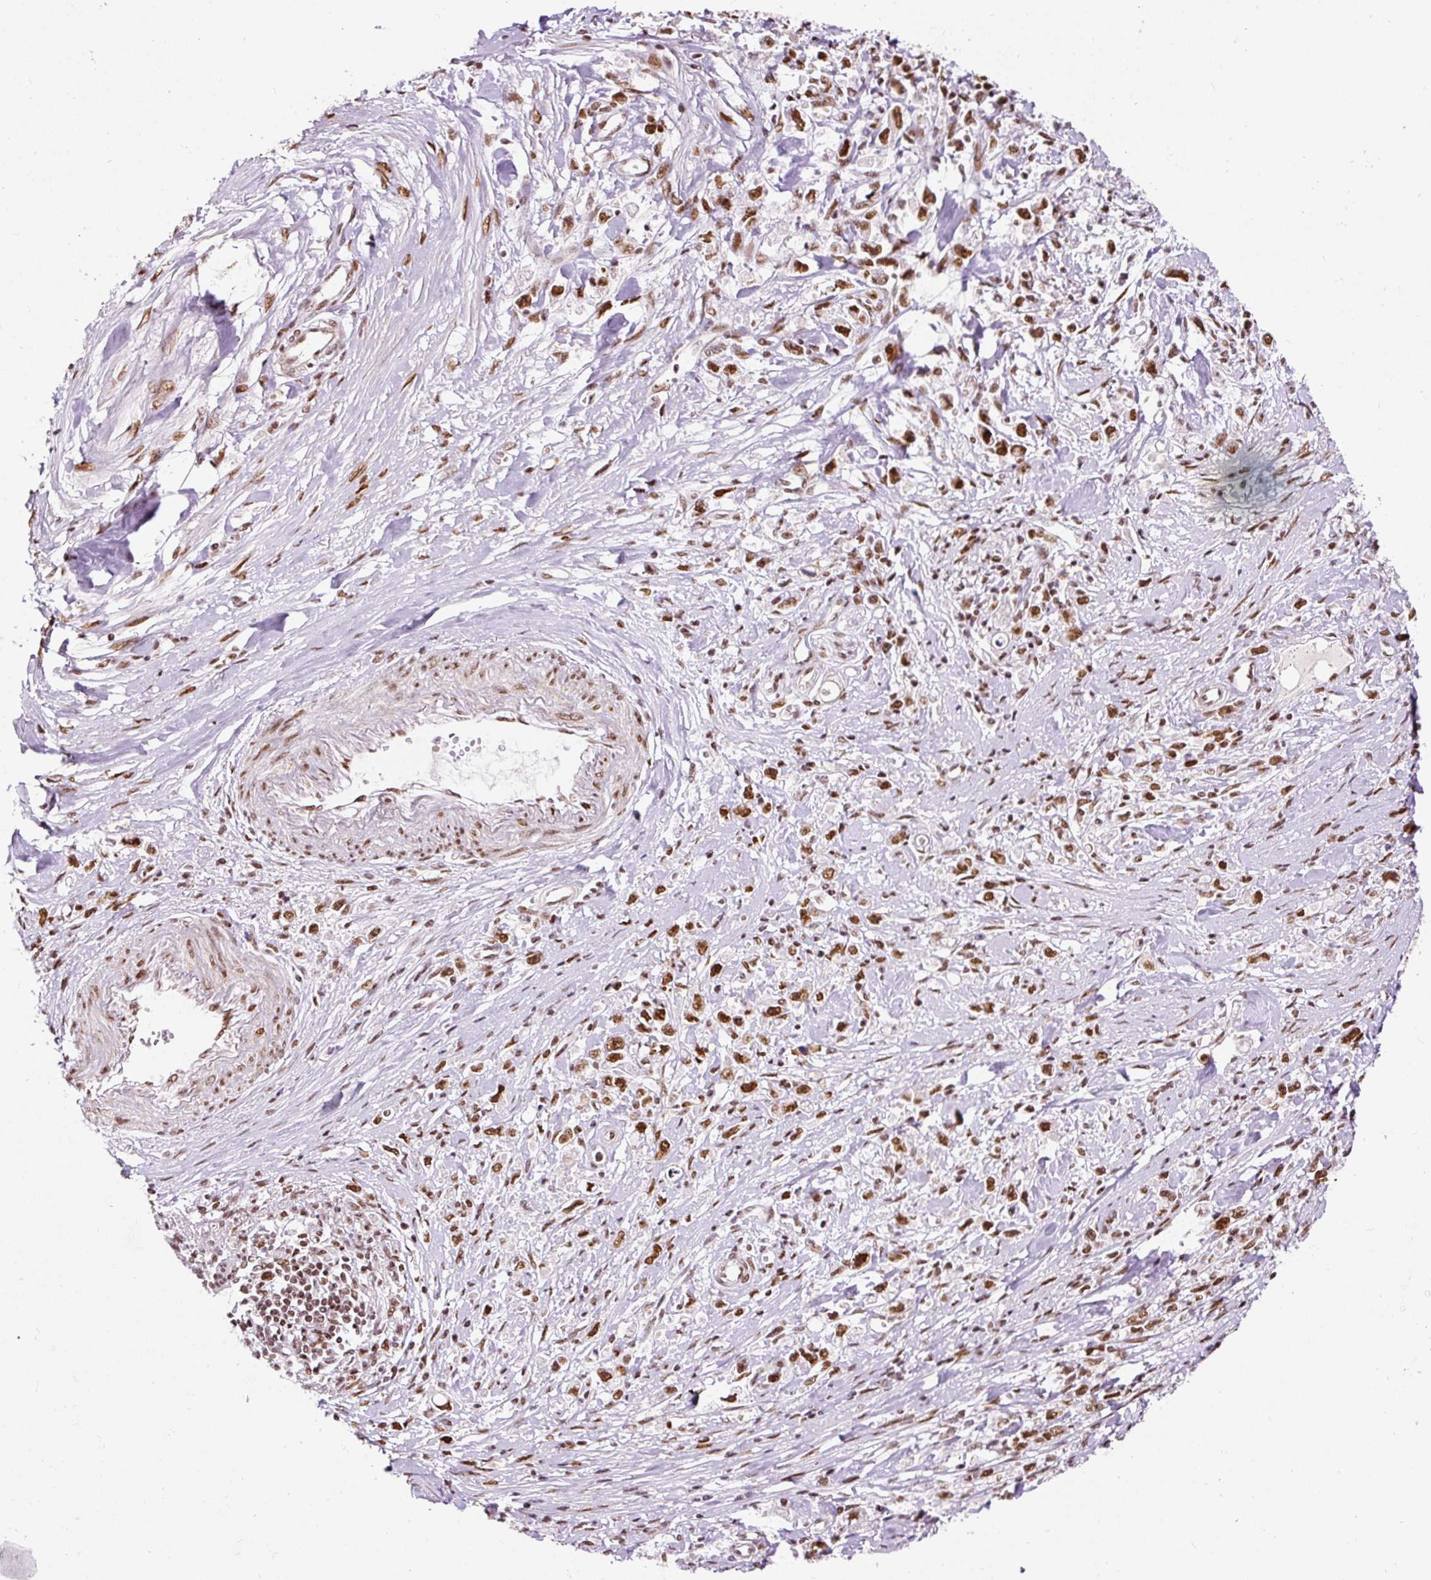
{"staining": {"intensity": "strong", "quantity": ">75%", "location": "nuclear"}, "tissue": "stomach cancer", "cell_type": "Tumor cells", "image_type": "cancer", "snomed": [{"axis": "morphology", "description": "Adenocarcinoma, NOS"}, {"axis": "topography", "description": "Stomach"}], "caption": "This is an image of immunohistochemistry staining of stomach cancer, which shows strong expression in the nuclear of tumor cells.", "gene": "HNRNPC", "patient": {"sex": "female", "age": 59}}